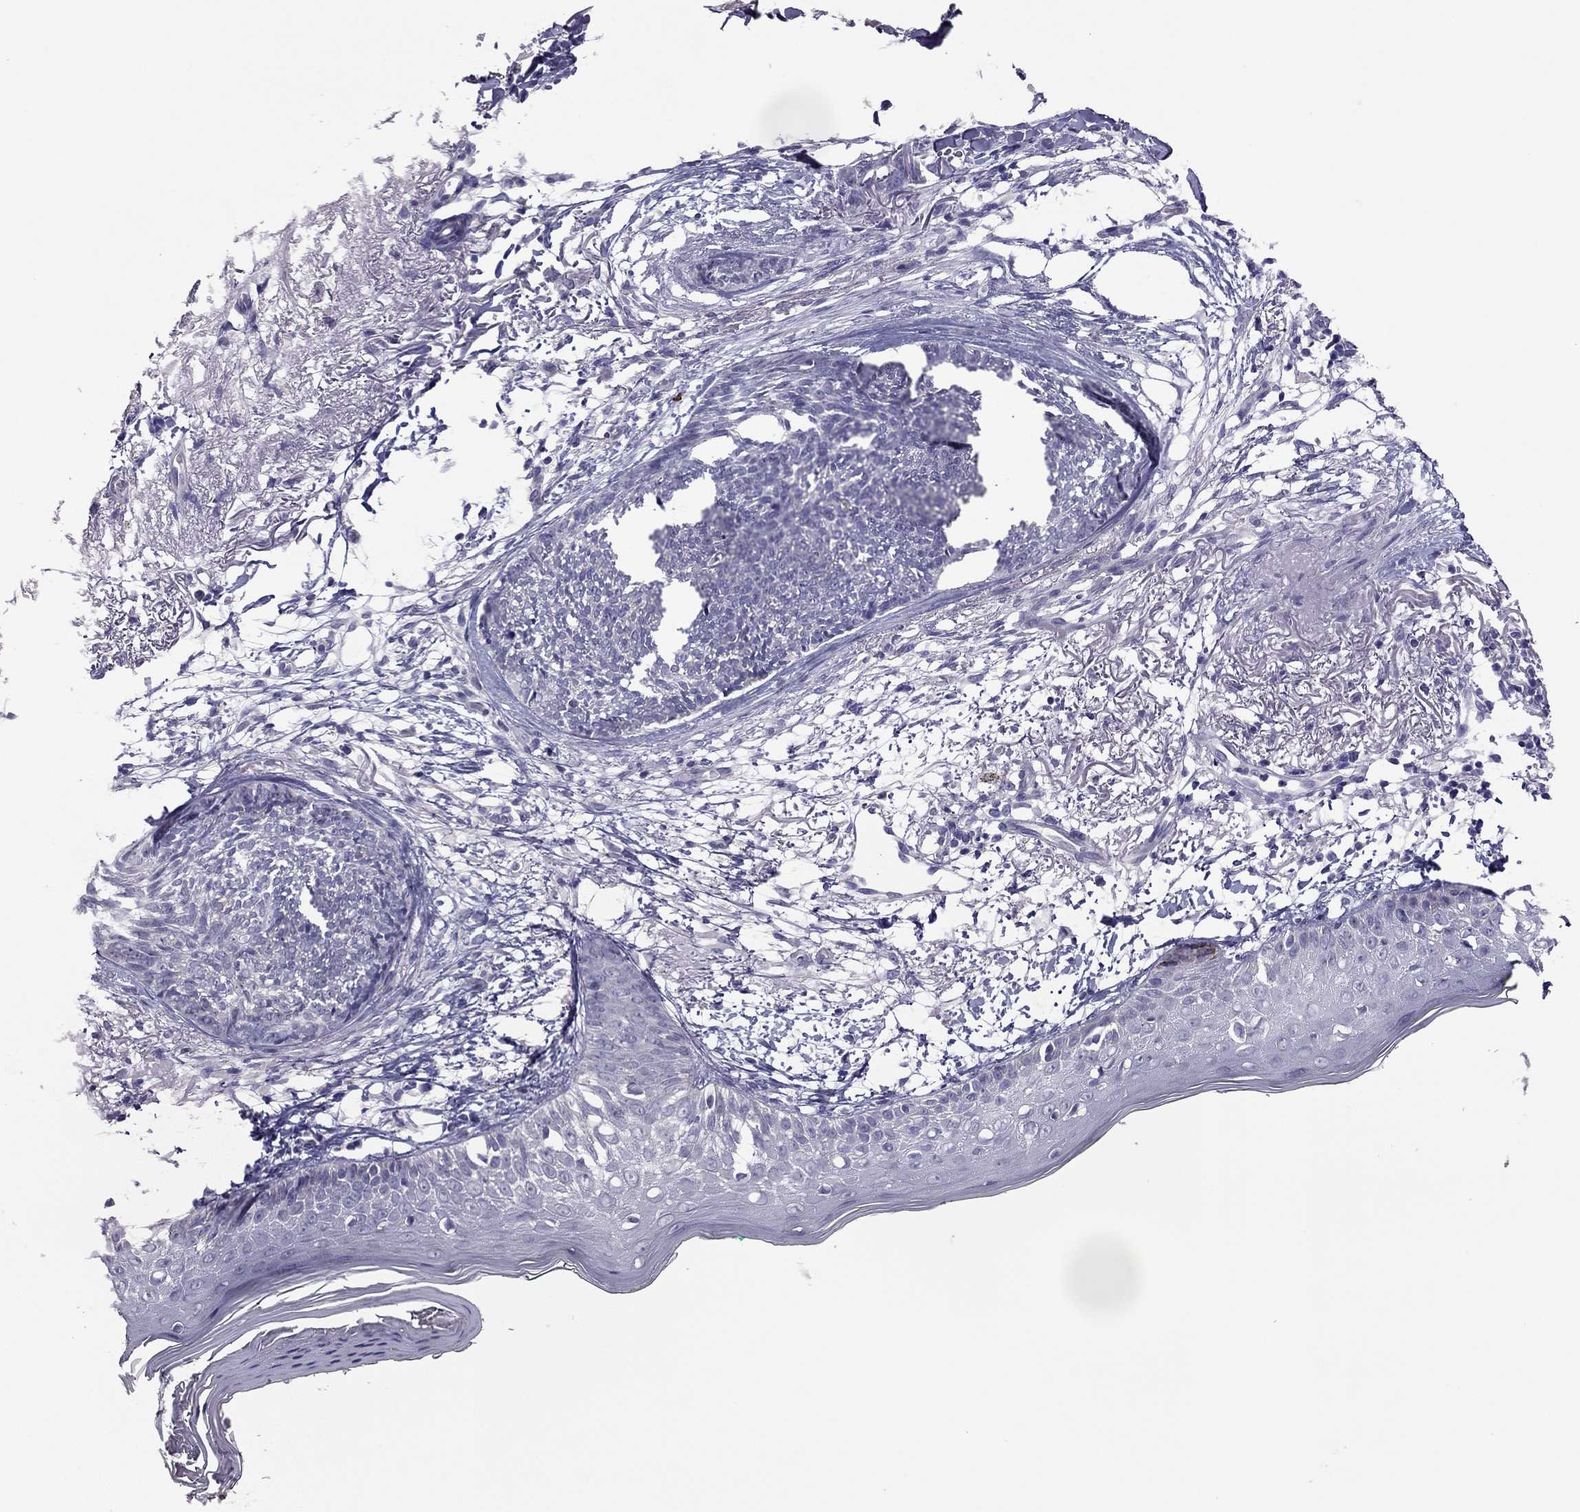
{"staining": {"intensity": "negative", "quantity": "none", "location": "none"}, "tissue": "skin cancer", "cell_type": "Tumor cells", "image_type": "cancer", "snomed": [{"axis": "morphology", "description": "Normal tissue, NOS"}, {"axis": "morphology", "description": "Basal cell carcinoma"}, {"axis": "topography", "description": "Skin"}], "caption": "IHC of skin cancer exhibits no expression in tumor cells.", "gene": "RHO", "patient": {"sex": "male", "age": 84}}